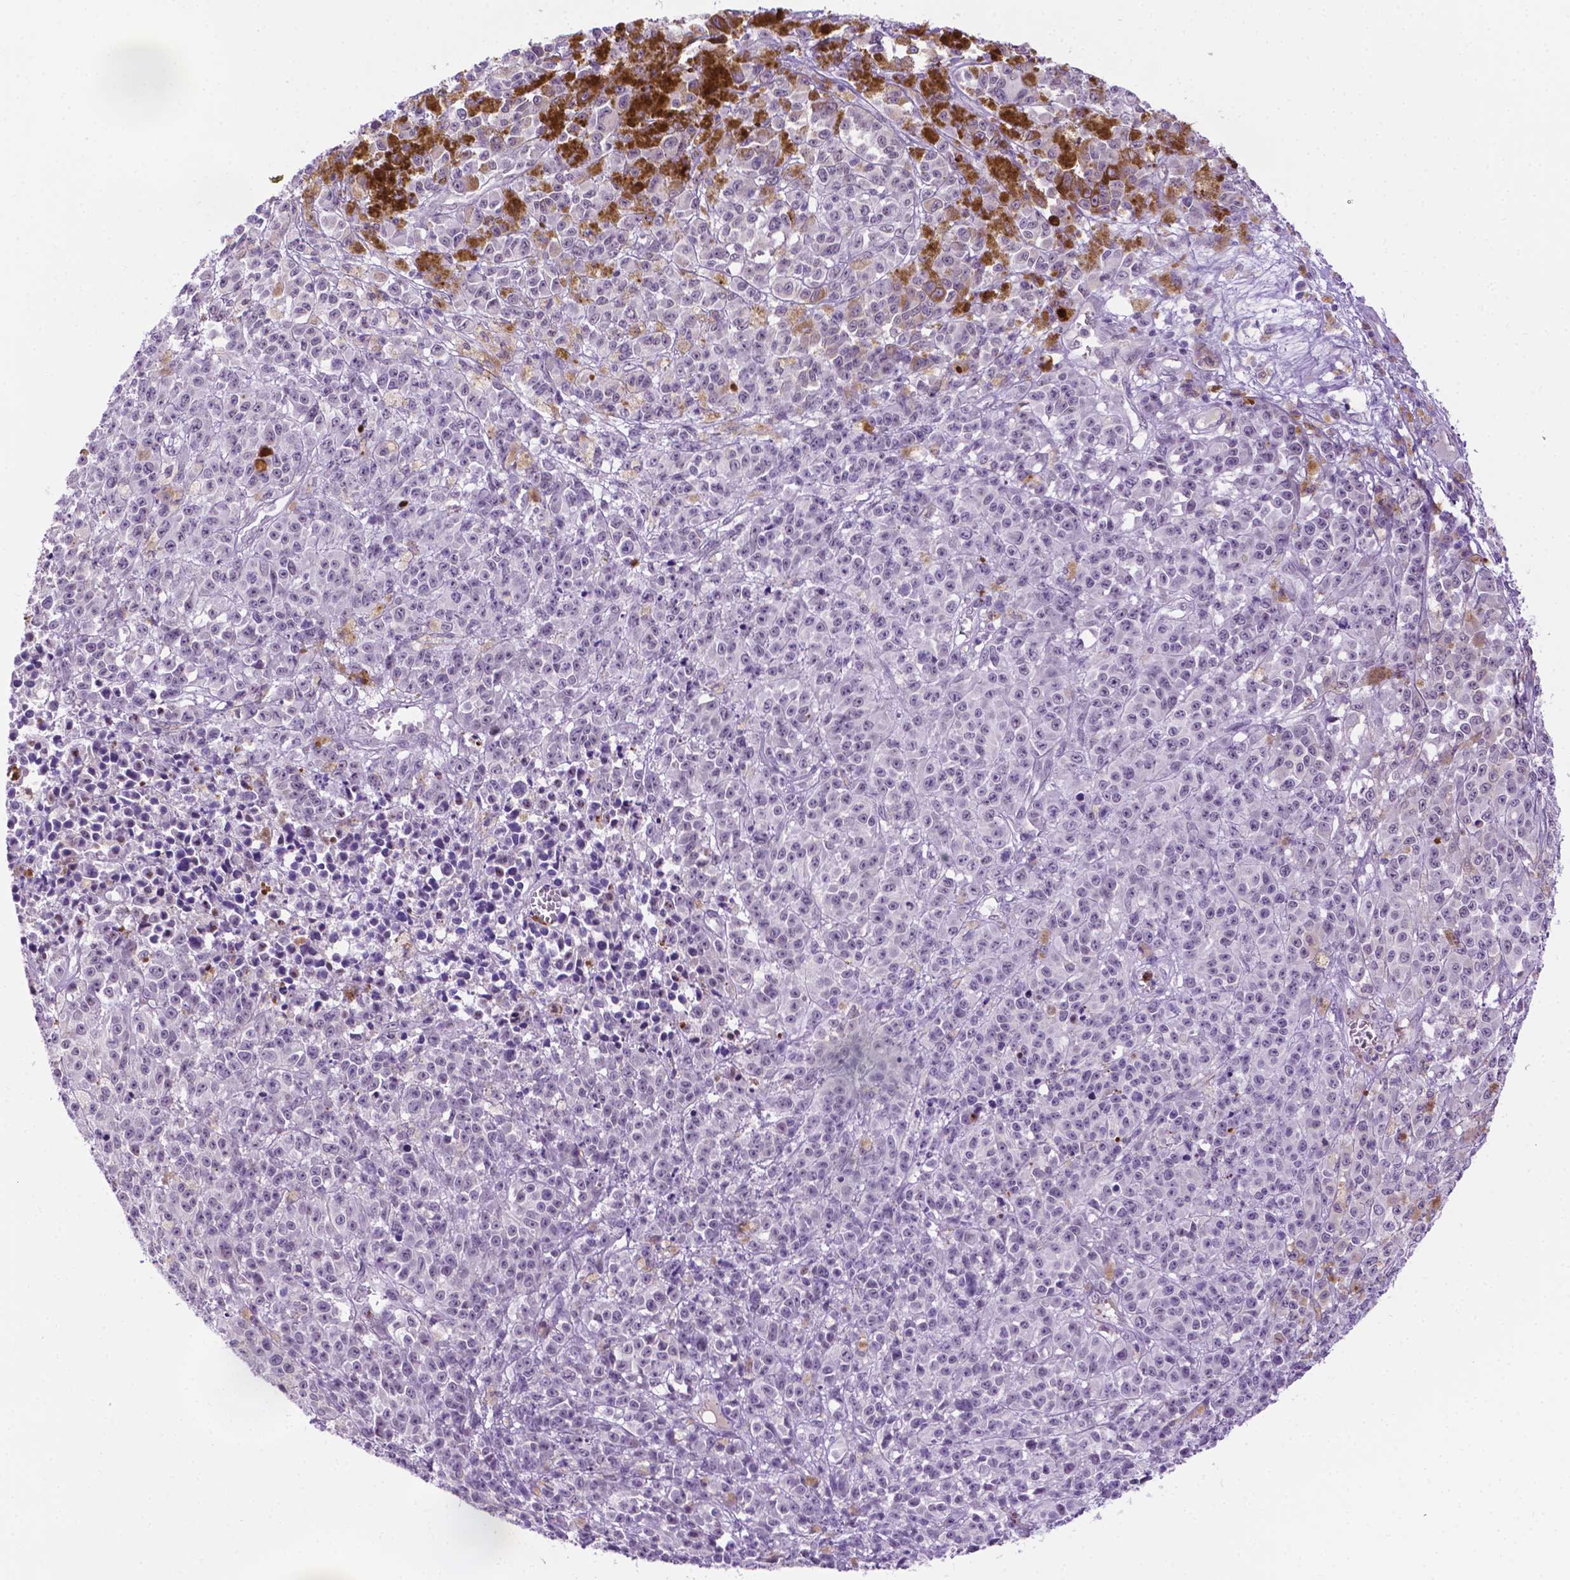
{"staining": {"intensity": "negative", "quantity": "none", "location": "none"}, "tissue": "melanoma", "cell_type": "Tumor cells", "image_type": "cancer", "snomed": [{"axis": "morphology", "description": "Malignant melanoma, NOS"}, {"axis": "topography", "description": "Skin"}], "caption": "The photomicrograph shows no staining of tumor cells in melanoma.", "gene": "MMP27", "patient": {"sex": "female", "age": 58}}